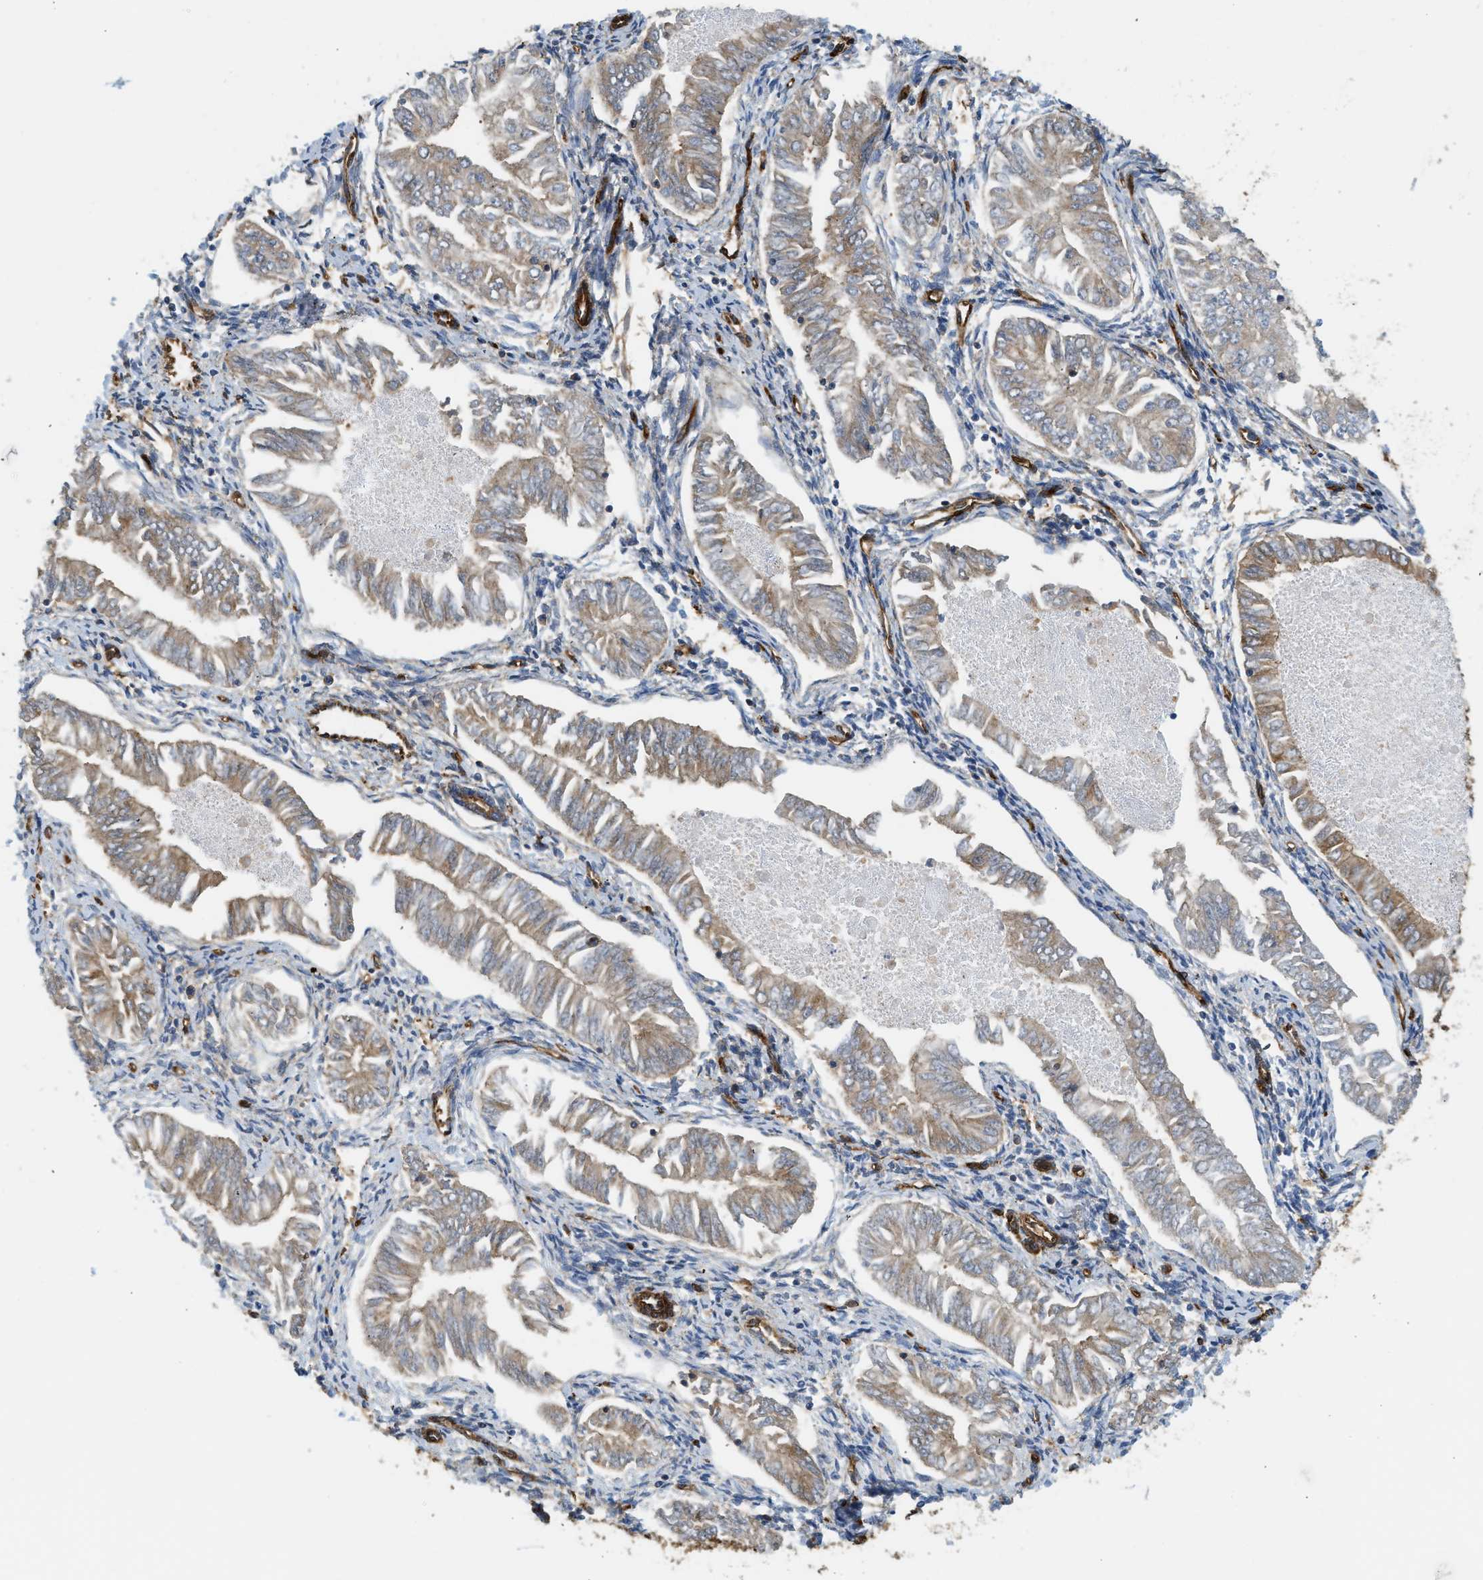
{"staining": {"intensity": "weak", "quantity": "<25%", "location": "cytoplasmic/membranous"}, "tissue": "endometrial cancer", "cell_type": "Tumor cells", "image_type": "cancer", "snomed": [{"axis": "morphology", "description": "Adenocarcinoma, NOS"}, {"axis": "topography", "description": "Endometrium"}], "caption": "A high-resolution micrograph shows IHC staining of endometrial adenocarcinoma, which shows no significant positivity in tumor cells.", "gene": "HIP1", "patient": {"sex": "female", "age": 53}}